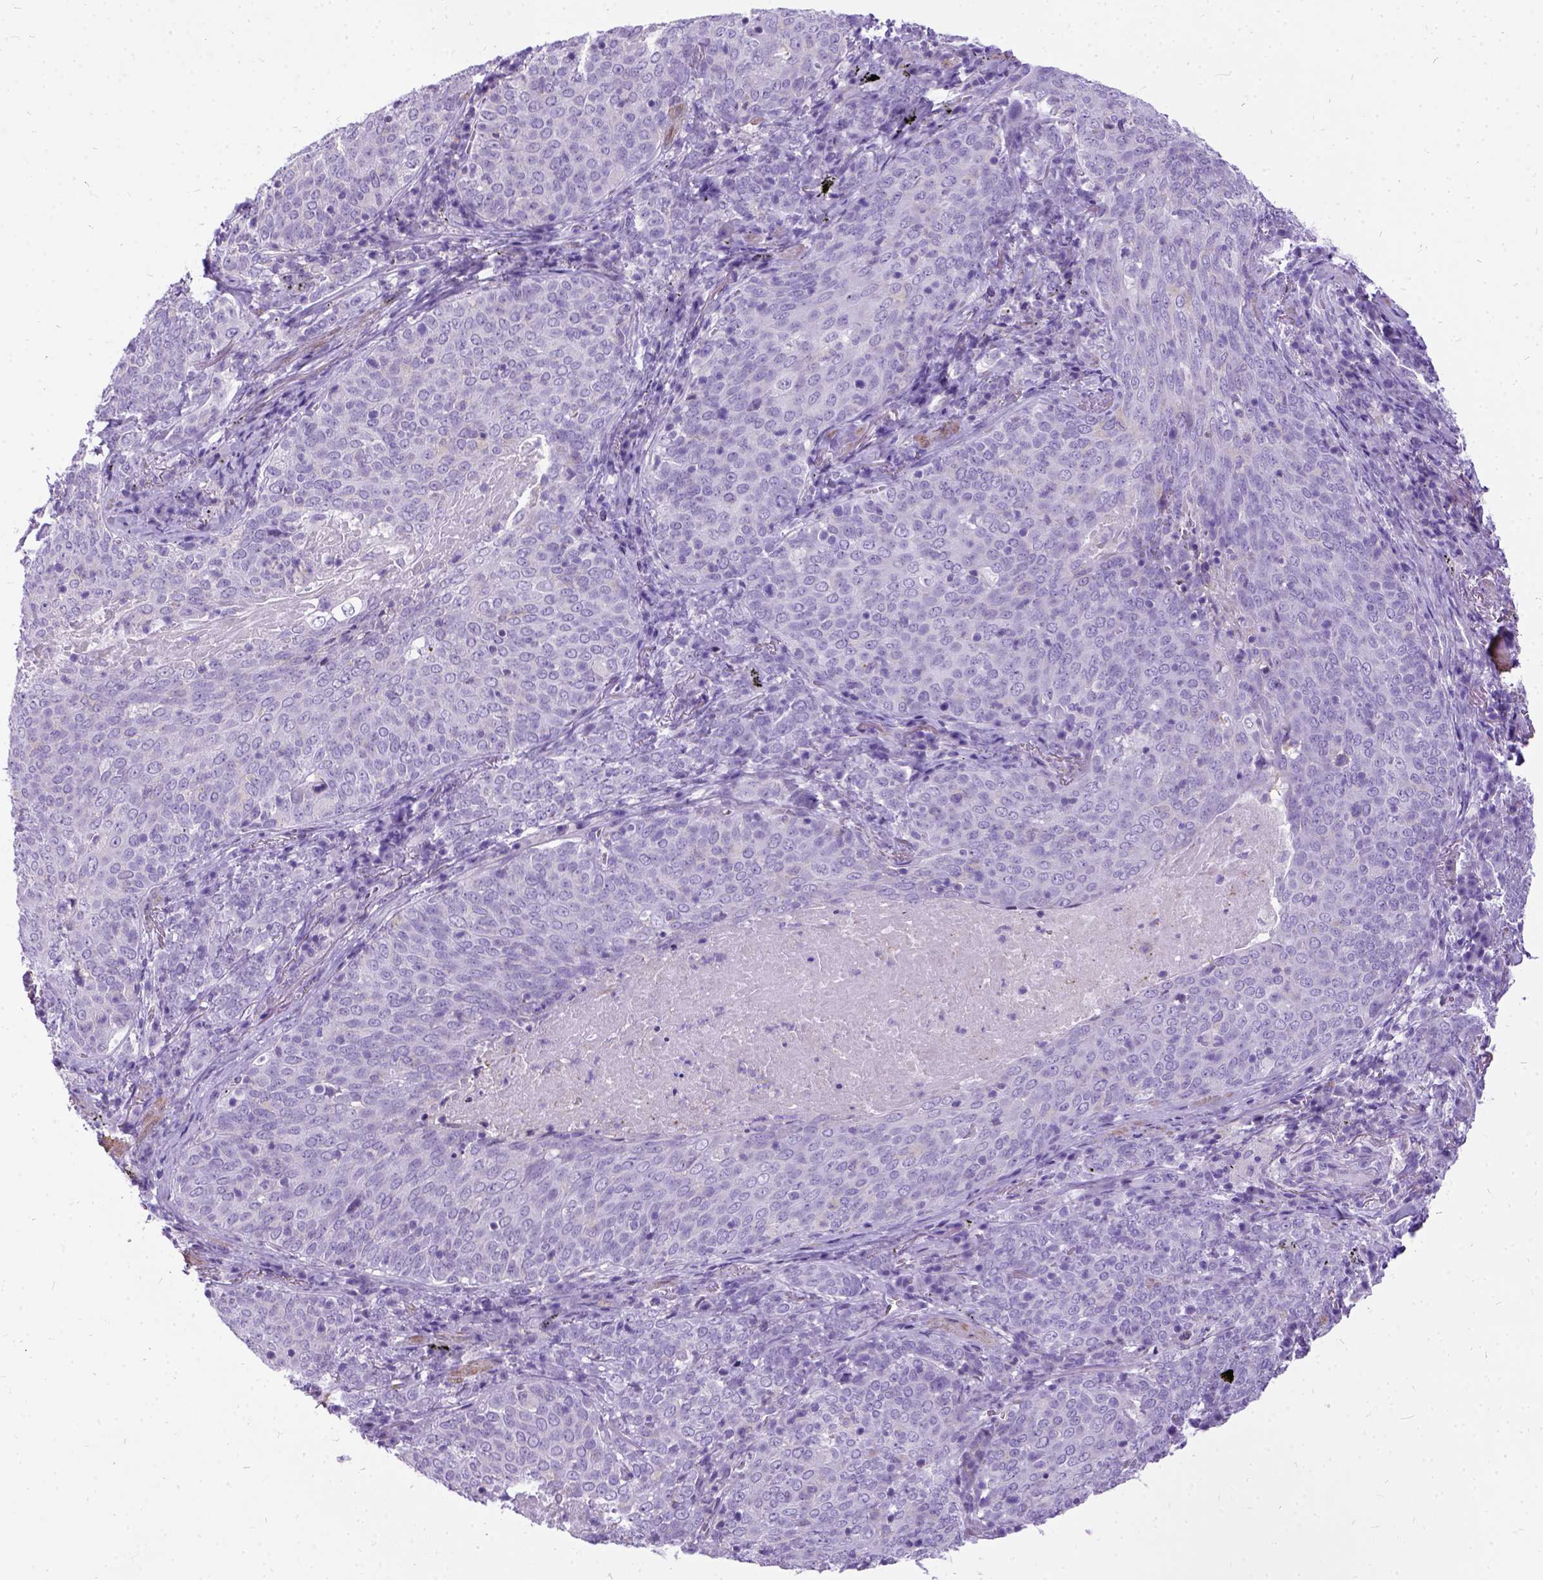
{"staining": {"intensity": "negative", "quantity": "none", "location": "none"}, "tissue": "lung cancer", "cell_type": "Tumor cells", "image_type": "cancer", "snomed": [{"axis": "morphology", "description": "Squamous cell carcinoma, NOS"}, {"axis": "topography", "description": "Lung"}], "caption": "High power microscopy photomicrograph of an immunohistochemistry (IHC) micrograph of squamous cell carcinoma (lung), revealing no significant staining in tumor cells.", "gene": "PRG2", "patient": {"sex": "male", "age": 82}}